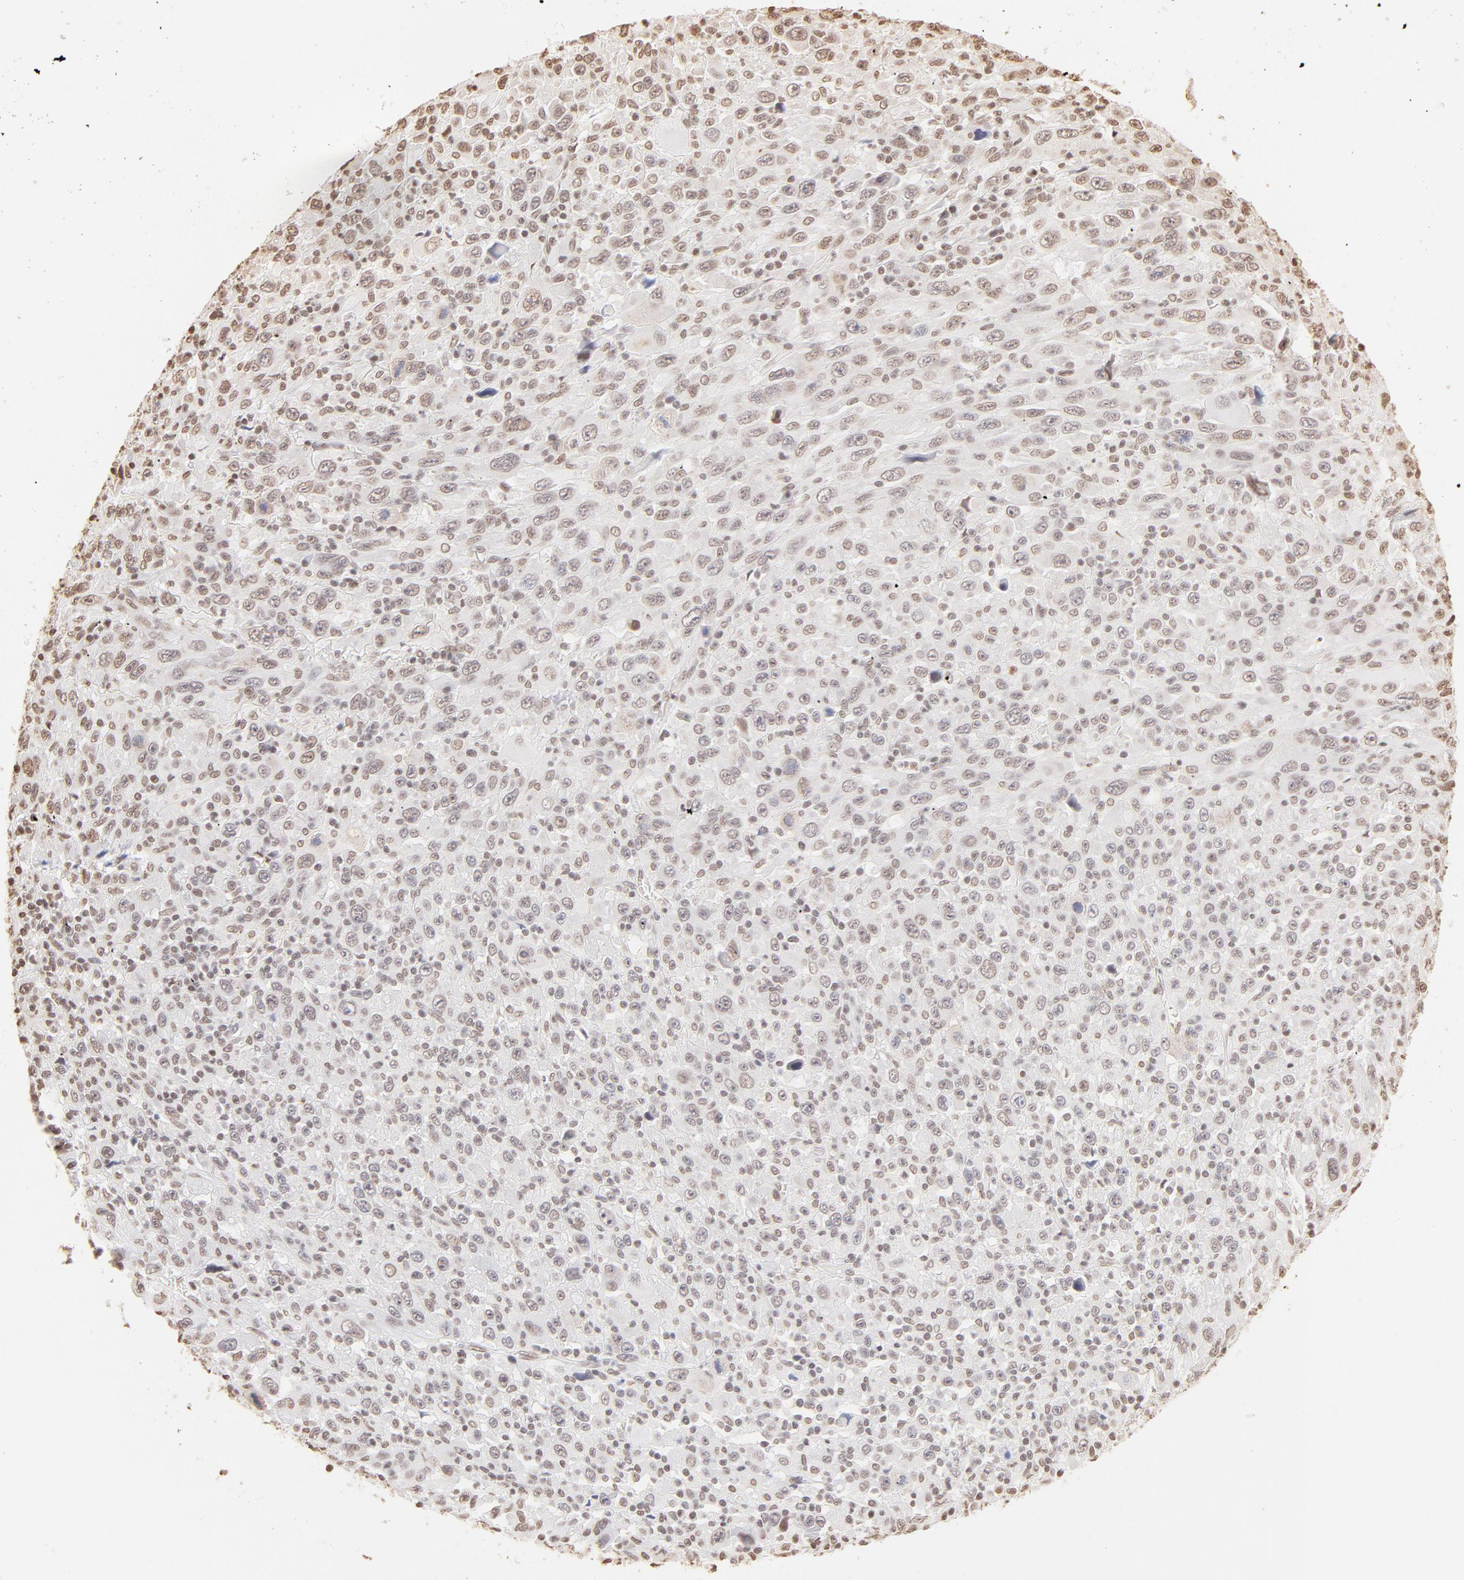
{"staining": {"intensity": "weak", "quantity": "<25%", "location": "nuclear"}, "tissue": "melanoma", "cell_type": "Tumor cells", "image_type": "cancer", "snomed": [{"axis": "morphology", "description": "Malignant melanoma, Metastatic site"}, {"axis": "topography", "description": "Skin"}], "caption": "Melanoma was stained to show a protein in brown. There is no significant staining in tumor cells. (DAB (3,3'-diaminobenzidine) IHC visualized using brightfield microscopy, high magnification).", "gene": "ZNF540", "patient": {"sex": "female", "age": 56}}